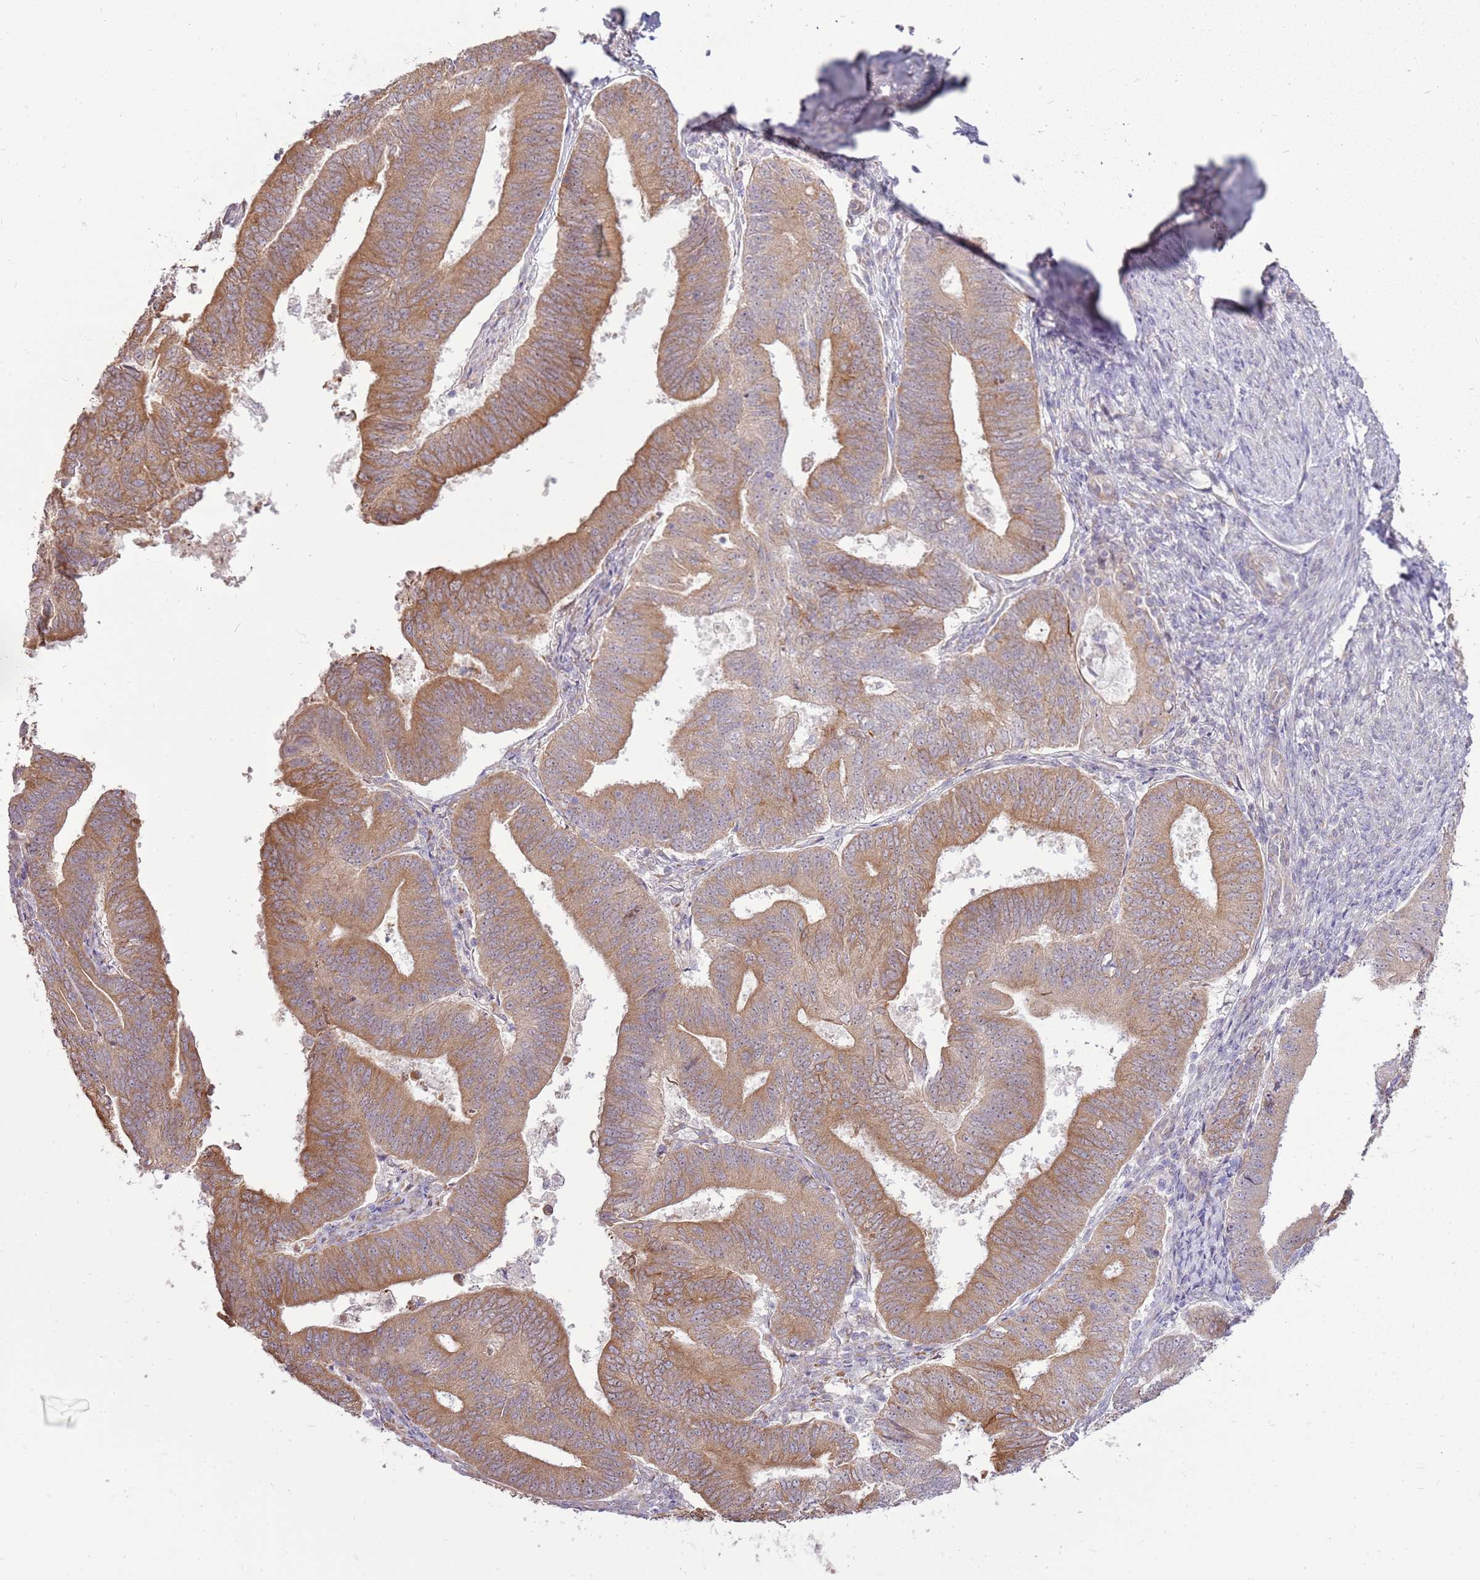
{"staining": {"intensity": "moderate", "quantity": ">75%", "location": "cytoplasmic/membranous"}, "tissue": "endometrial cancer", "cell_type": "Tumor cells", "image_type": "cancer", "snomed": [{"axis": "morphology", "description": "Adenocarcinoma, NOS"}, {"axis": "topography", "description": "Endometrium"}], "caption": "Human endometrial adenocarcinoma stained for a protein (brown) shows moderate cytoplasmic/membranous positive staining in about >75% of tumor cells.", "gene": "UGGT2", "patient": {"sex": "female", "age": 70}}